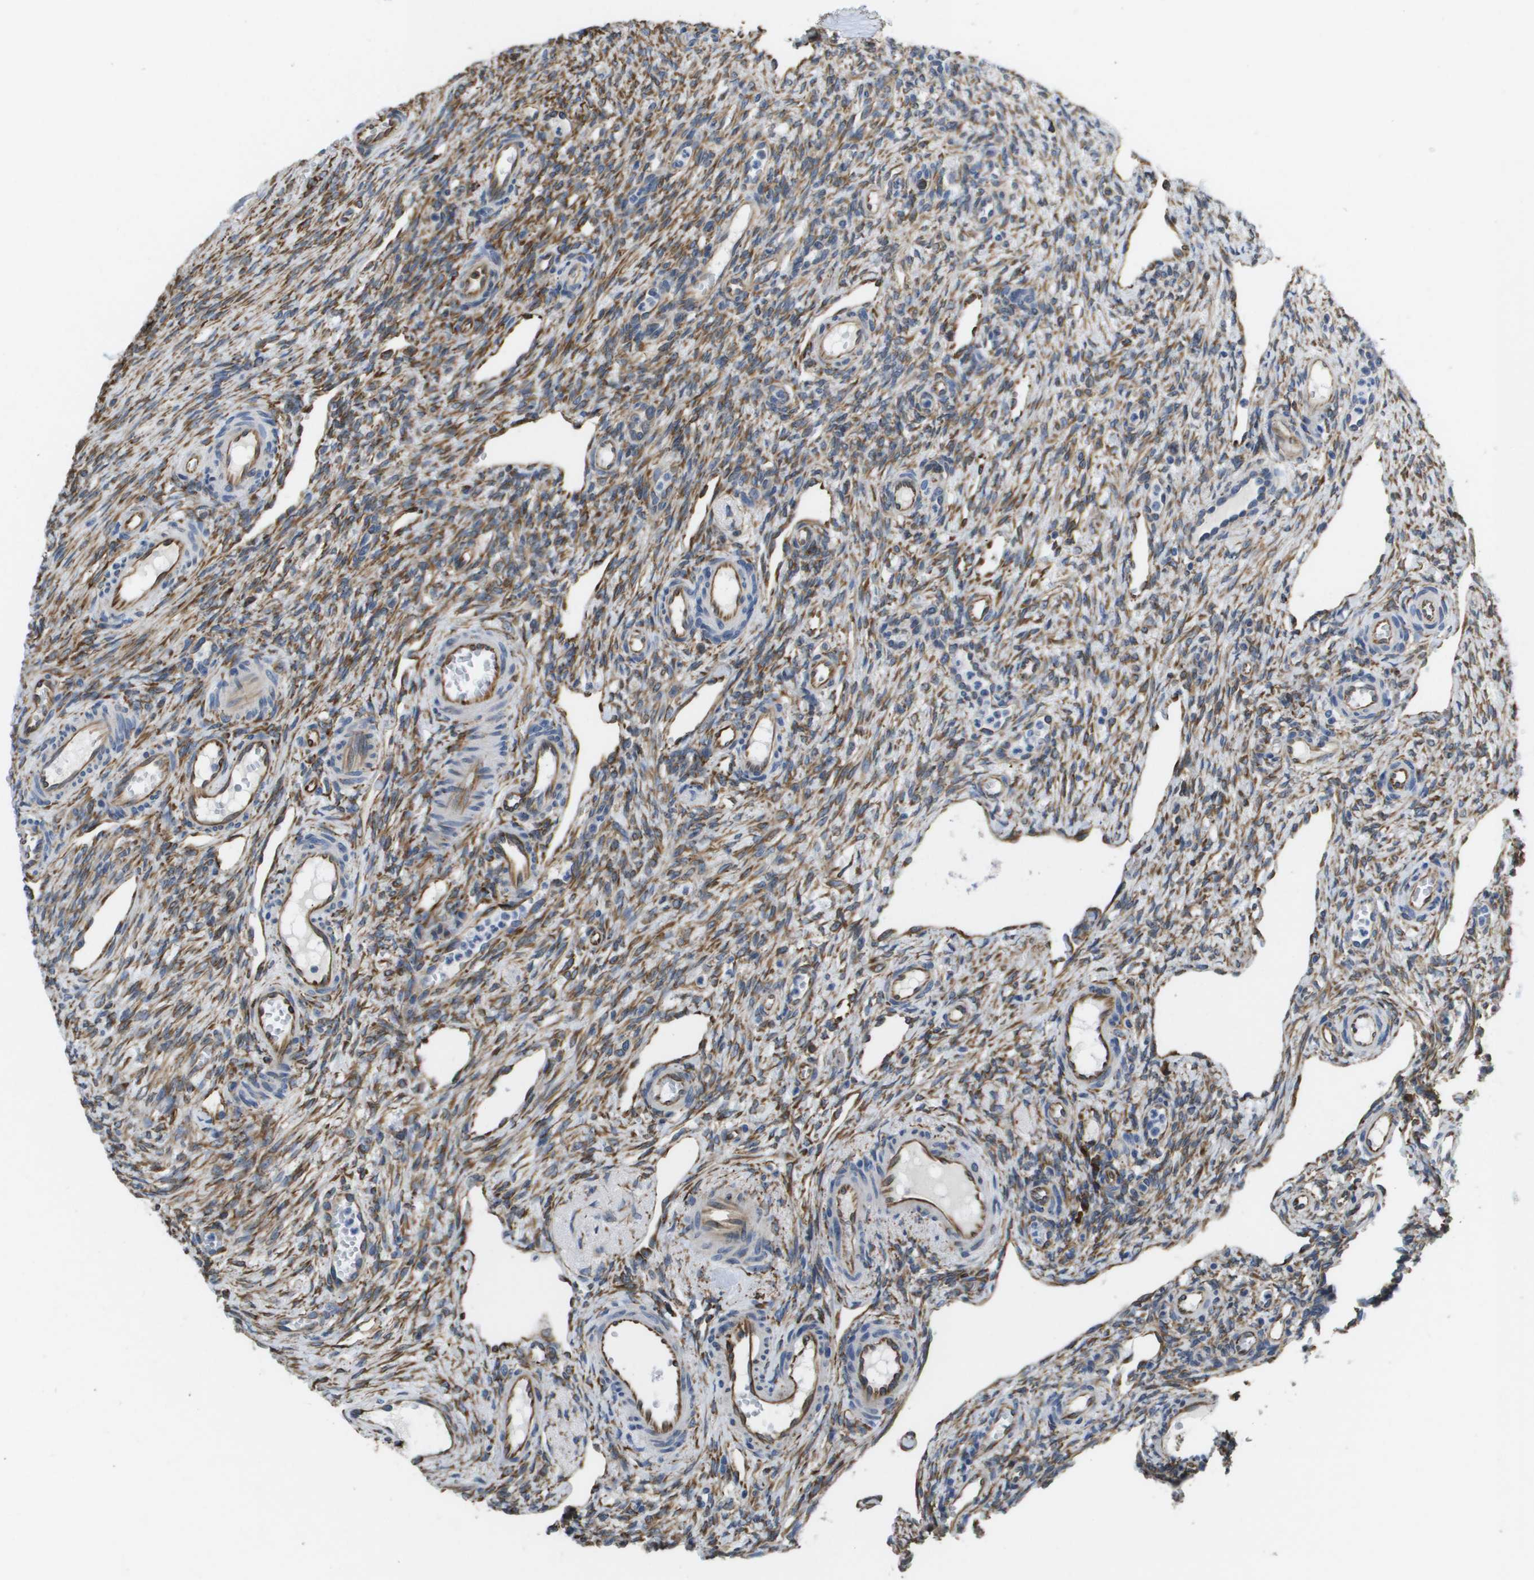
{"staining": {"intensity": "moderate", "quantity": "25%-75%", "location": "cytoplasmic/membranous"}, "tissue": "ovary", "cell_type": "Ovarian stroma cells", "image_type": "normal", "snomed": [{"axis": "morphology", "description": "Normal tissue, NOS"}, {"axis": "topography", "description": "Ovary"}], "caption": "DAB (3,3'-diaminobenzidine) immunohistochemical staining of benign ovary shows moderate cytoplasmic/membranous protein expression in about 25%-75% of ovarian stroma cells. Using DAB (brown) and hematoxylin (blue) stains, captured at high magnification using brightfield microscopy.", "gene": "ST3GAL2", "patient": {"sex": "female", "age": 33}}